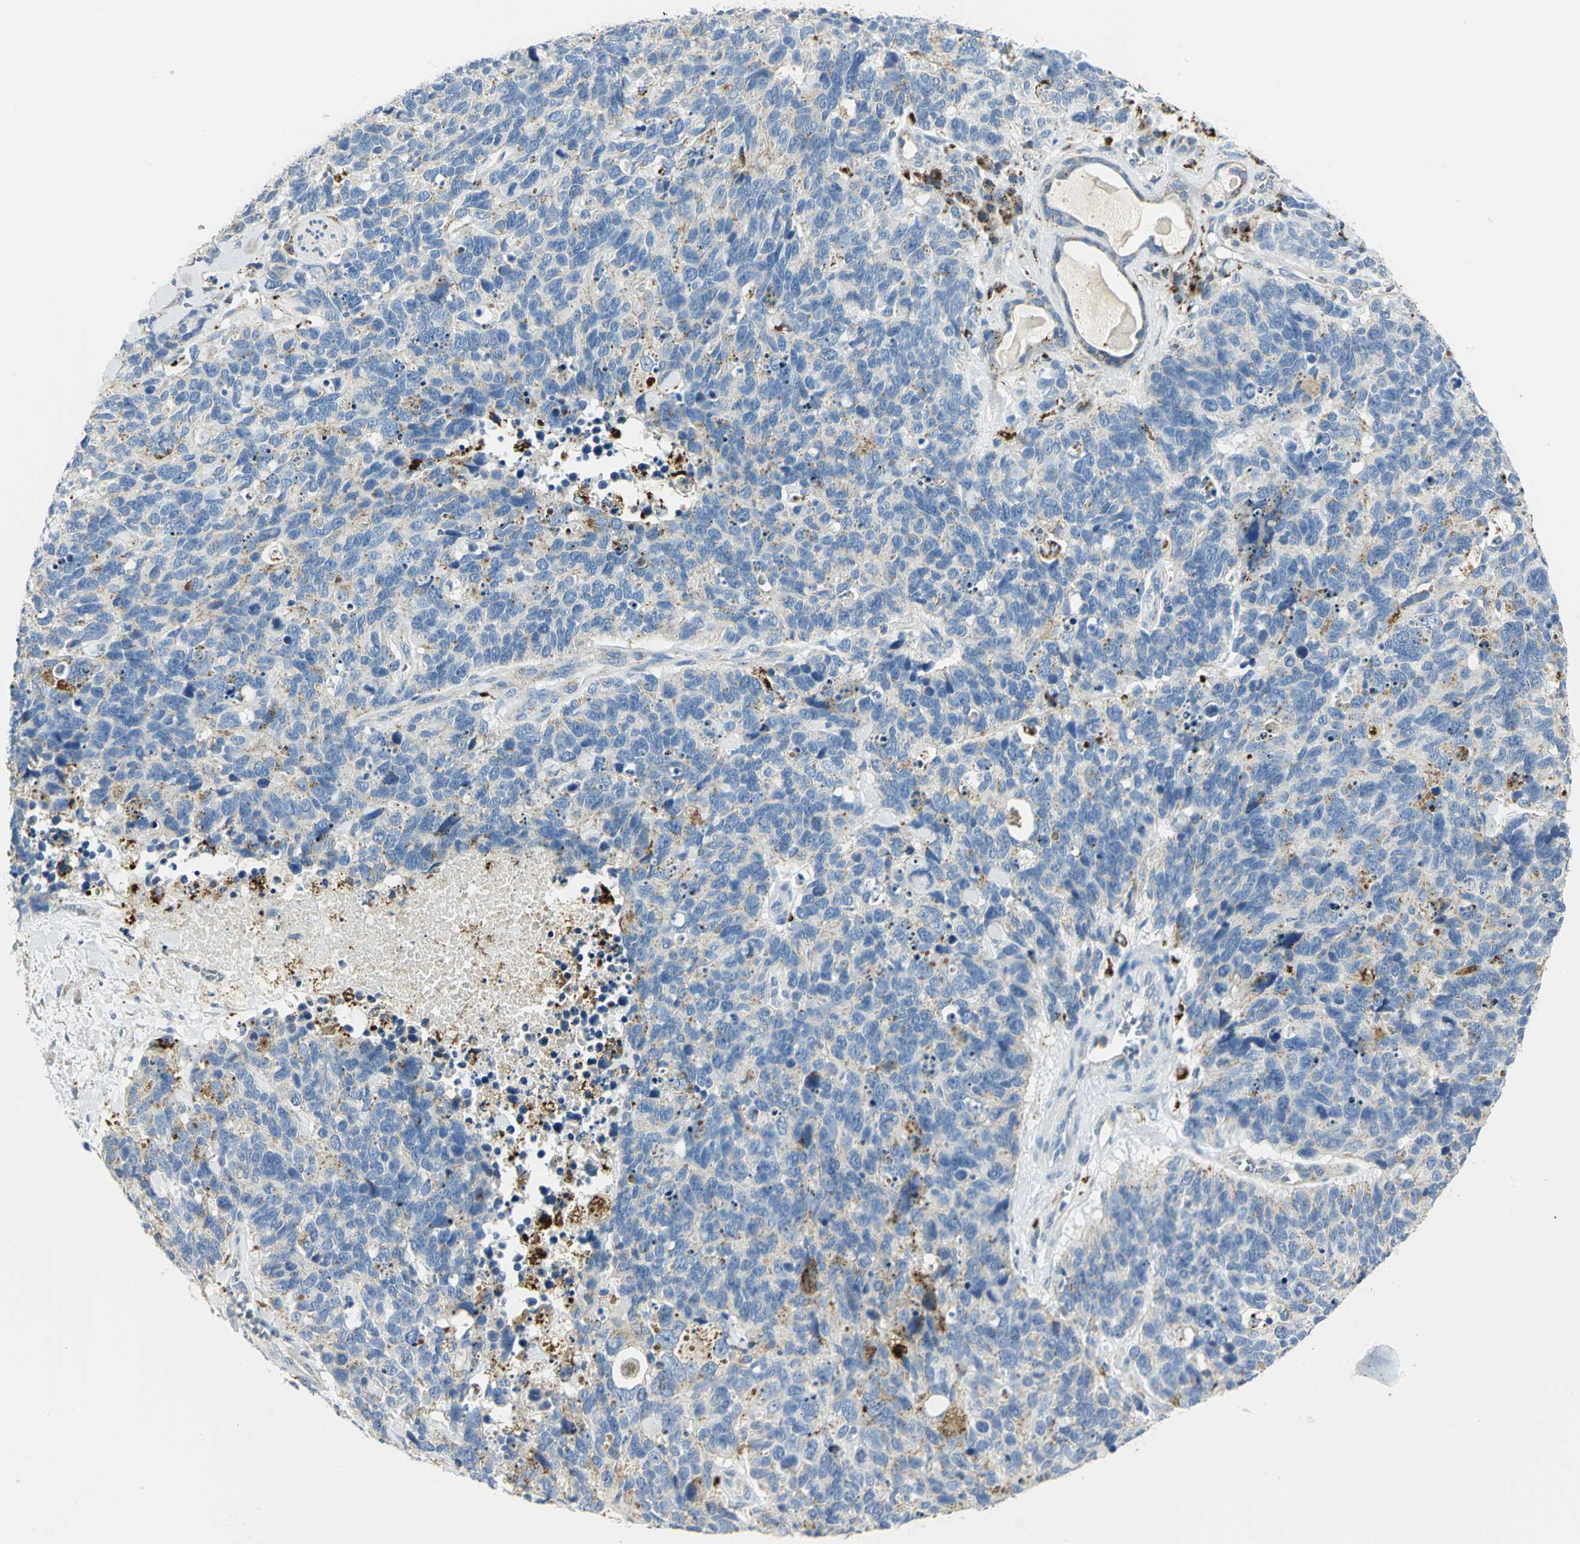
{"staining": {"intensity": "weak", "quantity": "<25%", "location": "cytoplasmic/membranous"}, "tissue": "lung cancer", "cell_type": "Tumor cells", "image_type": "cancer", "snomed": [{"axis": "morphology", "description": "Neoplasm, malignant, NOS"}, {"axis": "topography", "description": "Lung"}], "caption": "Lung cancer stained for a protein using immunohistochemistry exhibits no expression tumor cells.", "gene": "ARSA", "patient": {"sex": "female", "age": 58}}